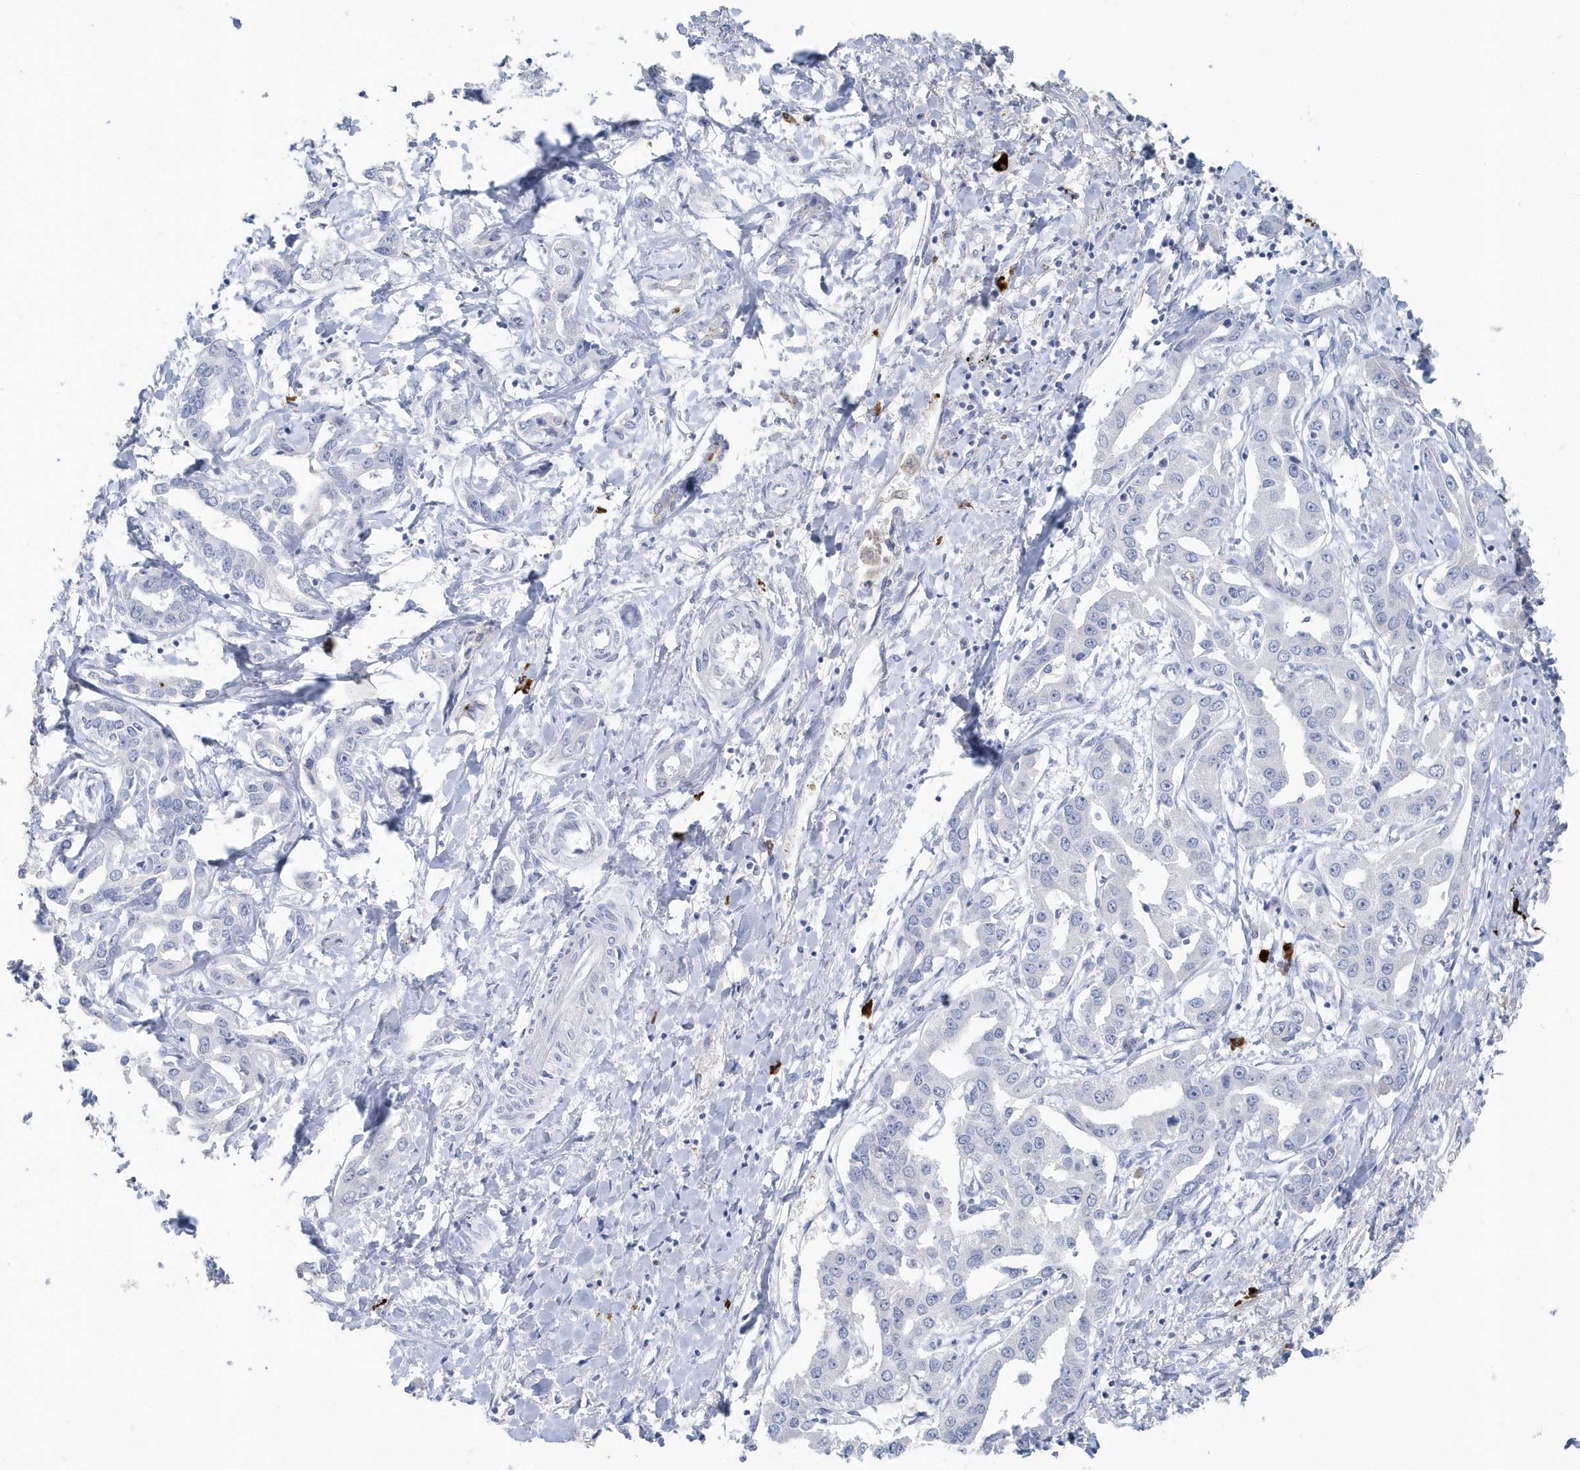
{"staining": {"intensity": "negative", "quantity": "none", "location": "none"}, "tissue": "liver cancer", "cell_type": "Tumor cells", "image_type": "cancer", "snomed": [{"axis": "morphology", "description": "Cholangiocarcinoma"}, {"axis": "topography", "description": "Liver"}], "caption": "A high-resolution micrograph shows immunohistochemistry staining of liver cancer (cholangiocarcinoma), which demonstrates no significant expression in tumor cells.", "gene": "JCHAIN", "patient": {"sex": "male", "age": 59}}